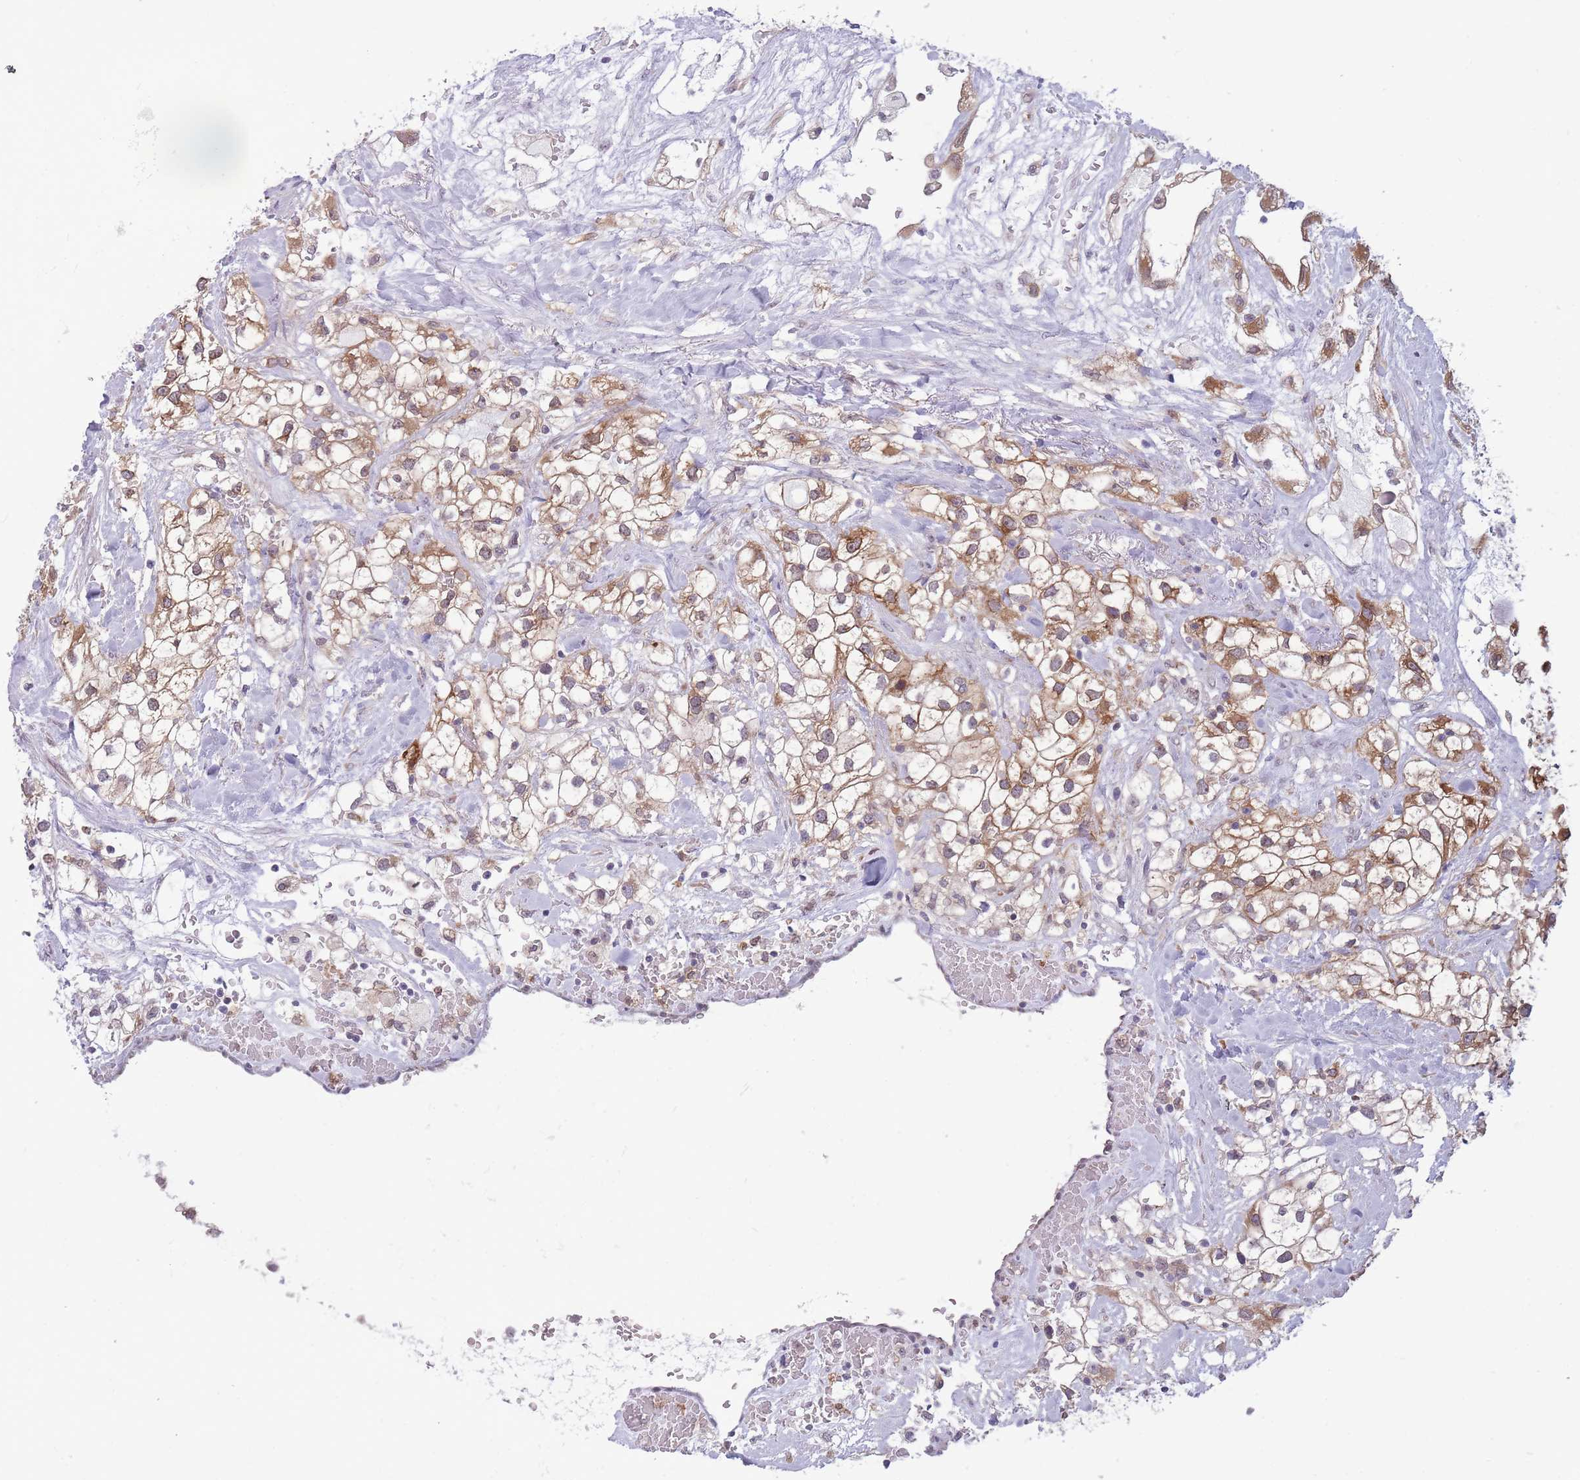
{"staining": {"intensity": "moderate", "quantity": ">75%", "location": "cytoplasmic/membranous"}, "tissue": "renal cancer", "cell_type": "Tumor cells", "image_type": "cancer", "snomed": [{"axis": "morphology", "description": "Adenocarcinoma, NOS"}, {"axis": "topography", "description": "Kidney"}], "caption": "Immunohistochemistry (IHC) (DAB (3,3'-diaminobenzidine)) staining of human renal cancer displays moderate cytoplasmic/membranous protein positivity in about >75% of tumor cells.", "gene": "TMEM121", "patient": {"sex": "male", "age": 59}}